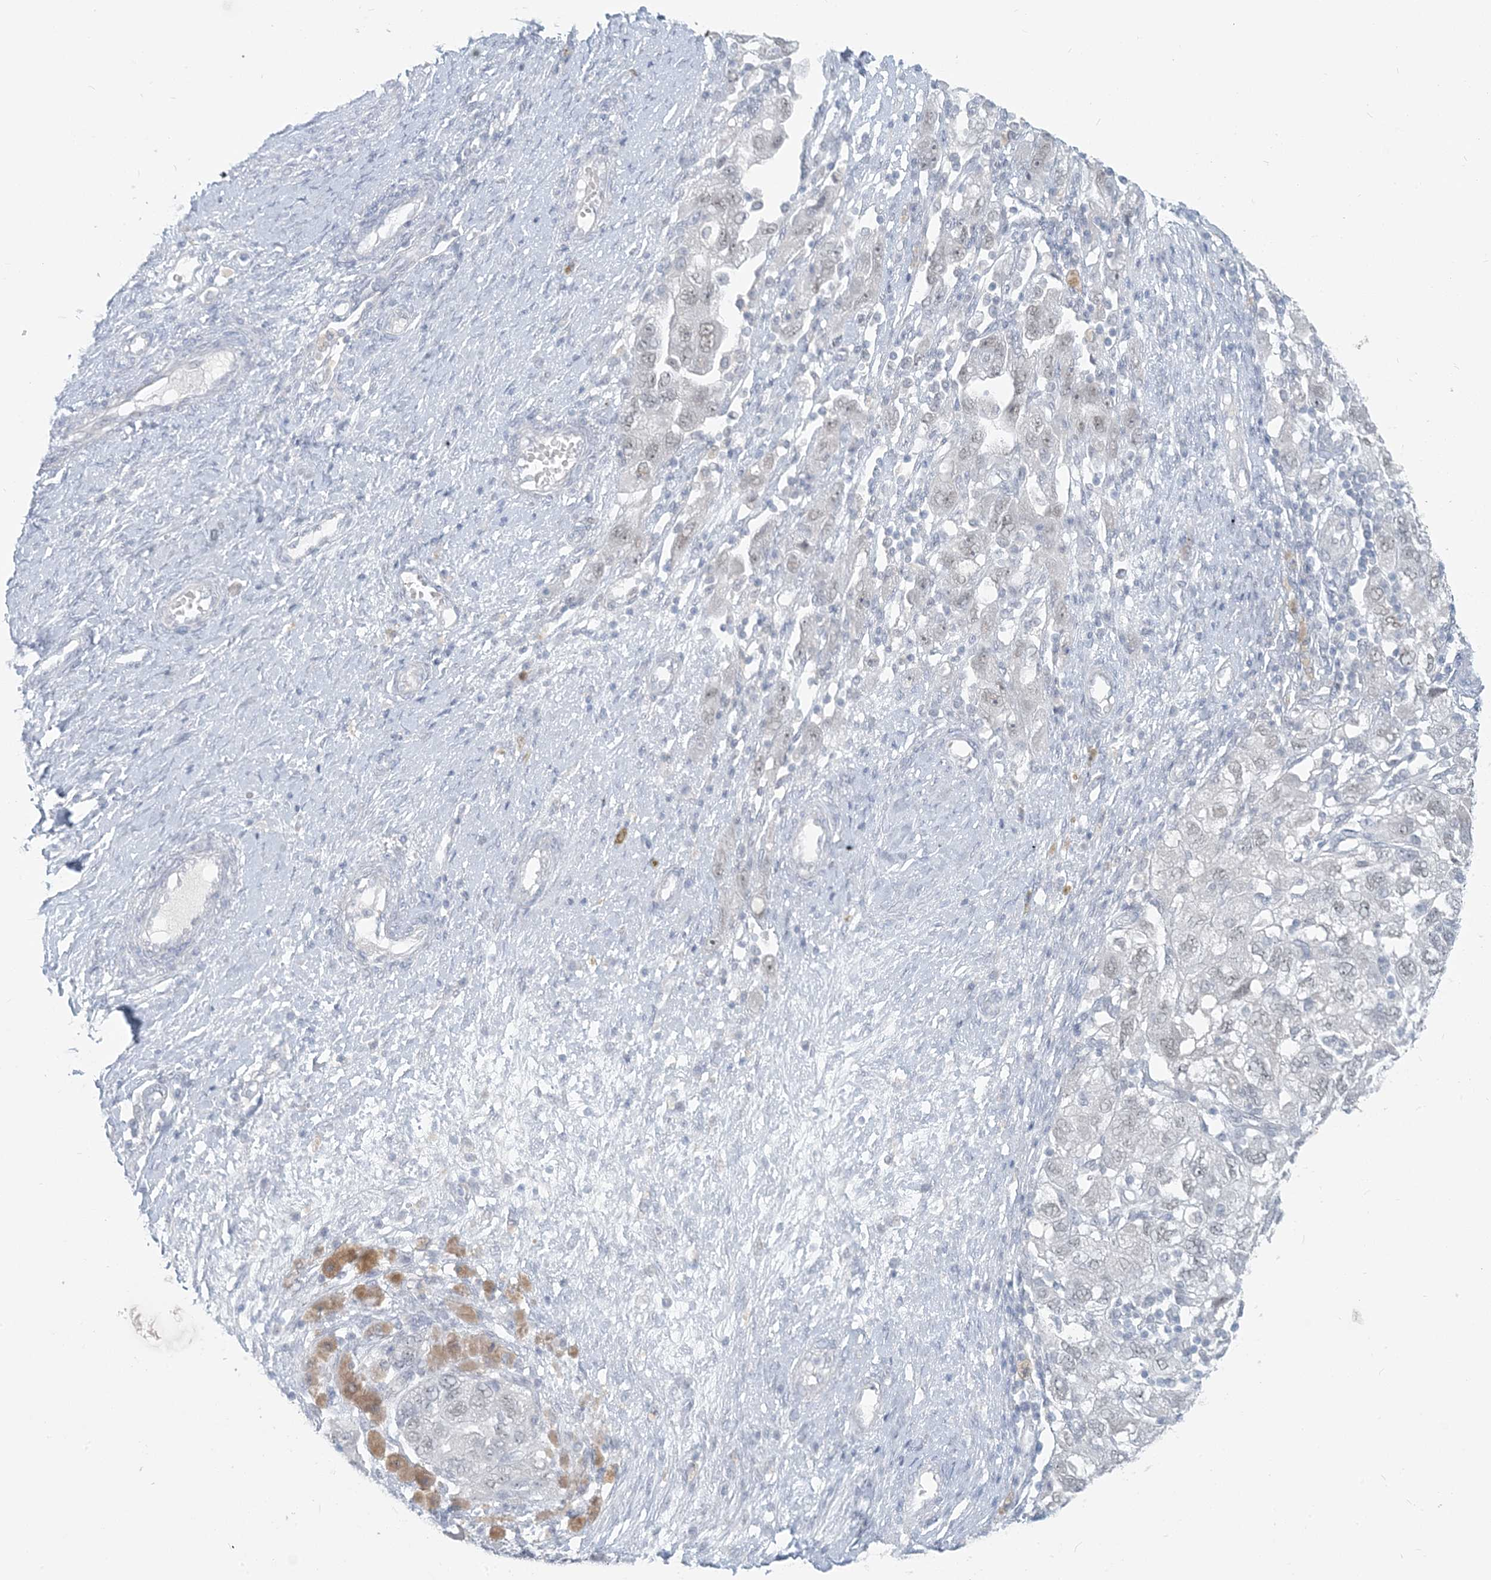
{"staining": {"intensity": "negative", "quantity": "none", "location": "none"}, "tissue": "ovarian cancer", "cell_type": "Tumor cells", "image_type": "cancer", "snomed": [{"axis": "morphology", "description": "Carcinoma, NOS"}, {"axis": "morphology", "description": "Cystadenocarcinoma, serous, NOS"}, {"axis": "topography", "description": "Ovary"}], "caption": "Ovarian cancer (carcinoma) was stained to show a protein in brown. There is no significant positivity in tumor cells. The staining was performed using DAB to visualize the protein expression in brown, while the nuclei were stained in blue with hematoxylin (Magnification: 20x).", "gene": "SCML1", "patient": {"sex": "female", "age": 69}}